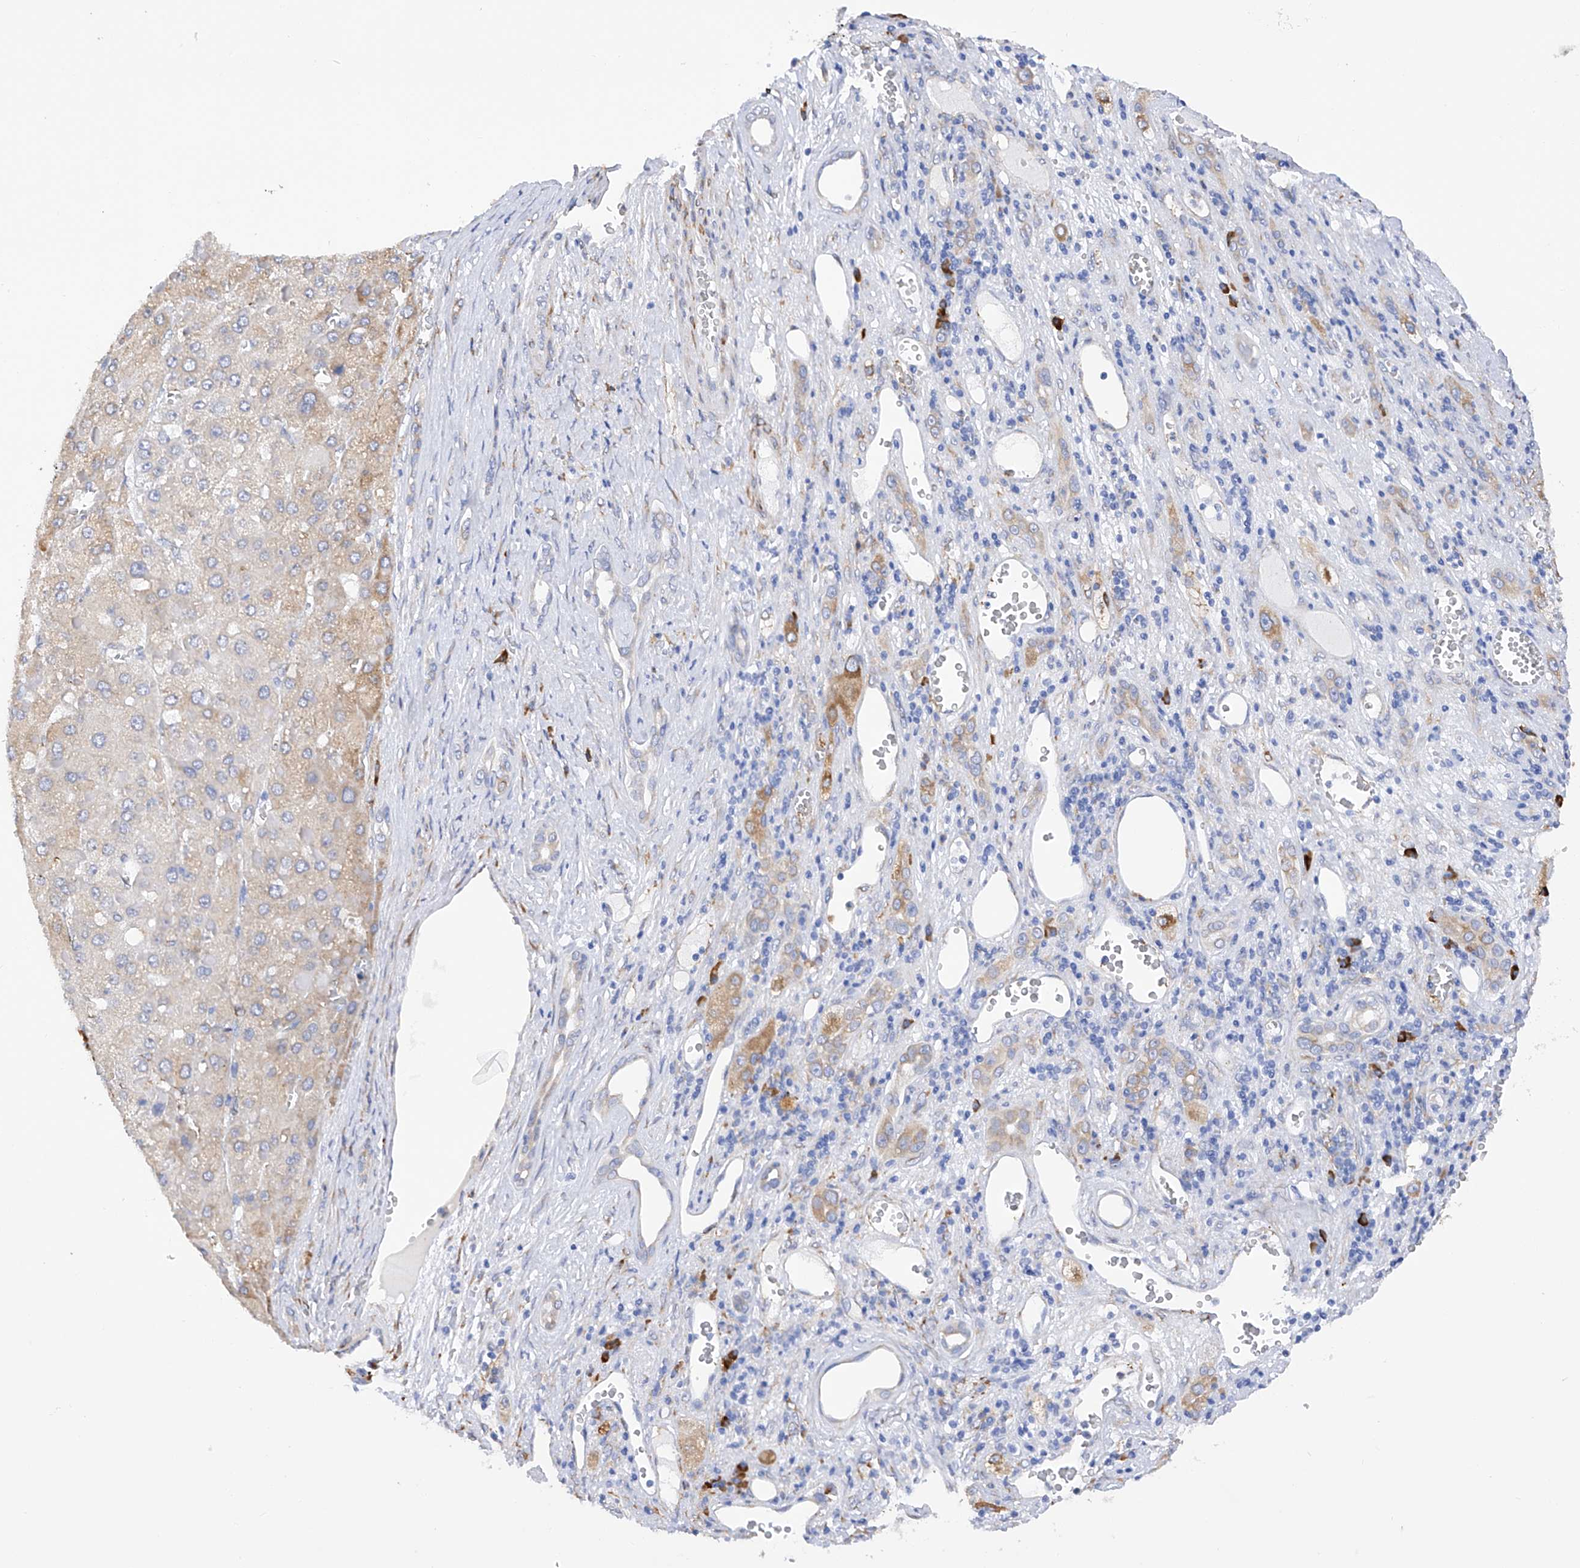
{"staining": {"intensity": "weak", "quantity": "25%-75%", "location": "cytoplasmic/membranous"}, "tissue": "liver cancer", "cell_type": "Tumor cells", "image_type": "cancer", "snomed": [{"axis": "morphology", "description": "Carcinoma, Hepatocellular, NOS"}, {"axis": "topography", "description": "Liver"}], "caption": "This is an image of immunohistochemistry staining of liver hepatocellular carcinoma, which shows weak staining in the cytoplasmic/membranous of tumor cells.", "gene": "PDIA5", "patient": {"sex": "female", "age": 73}}